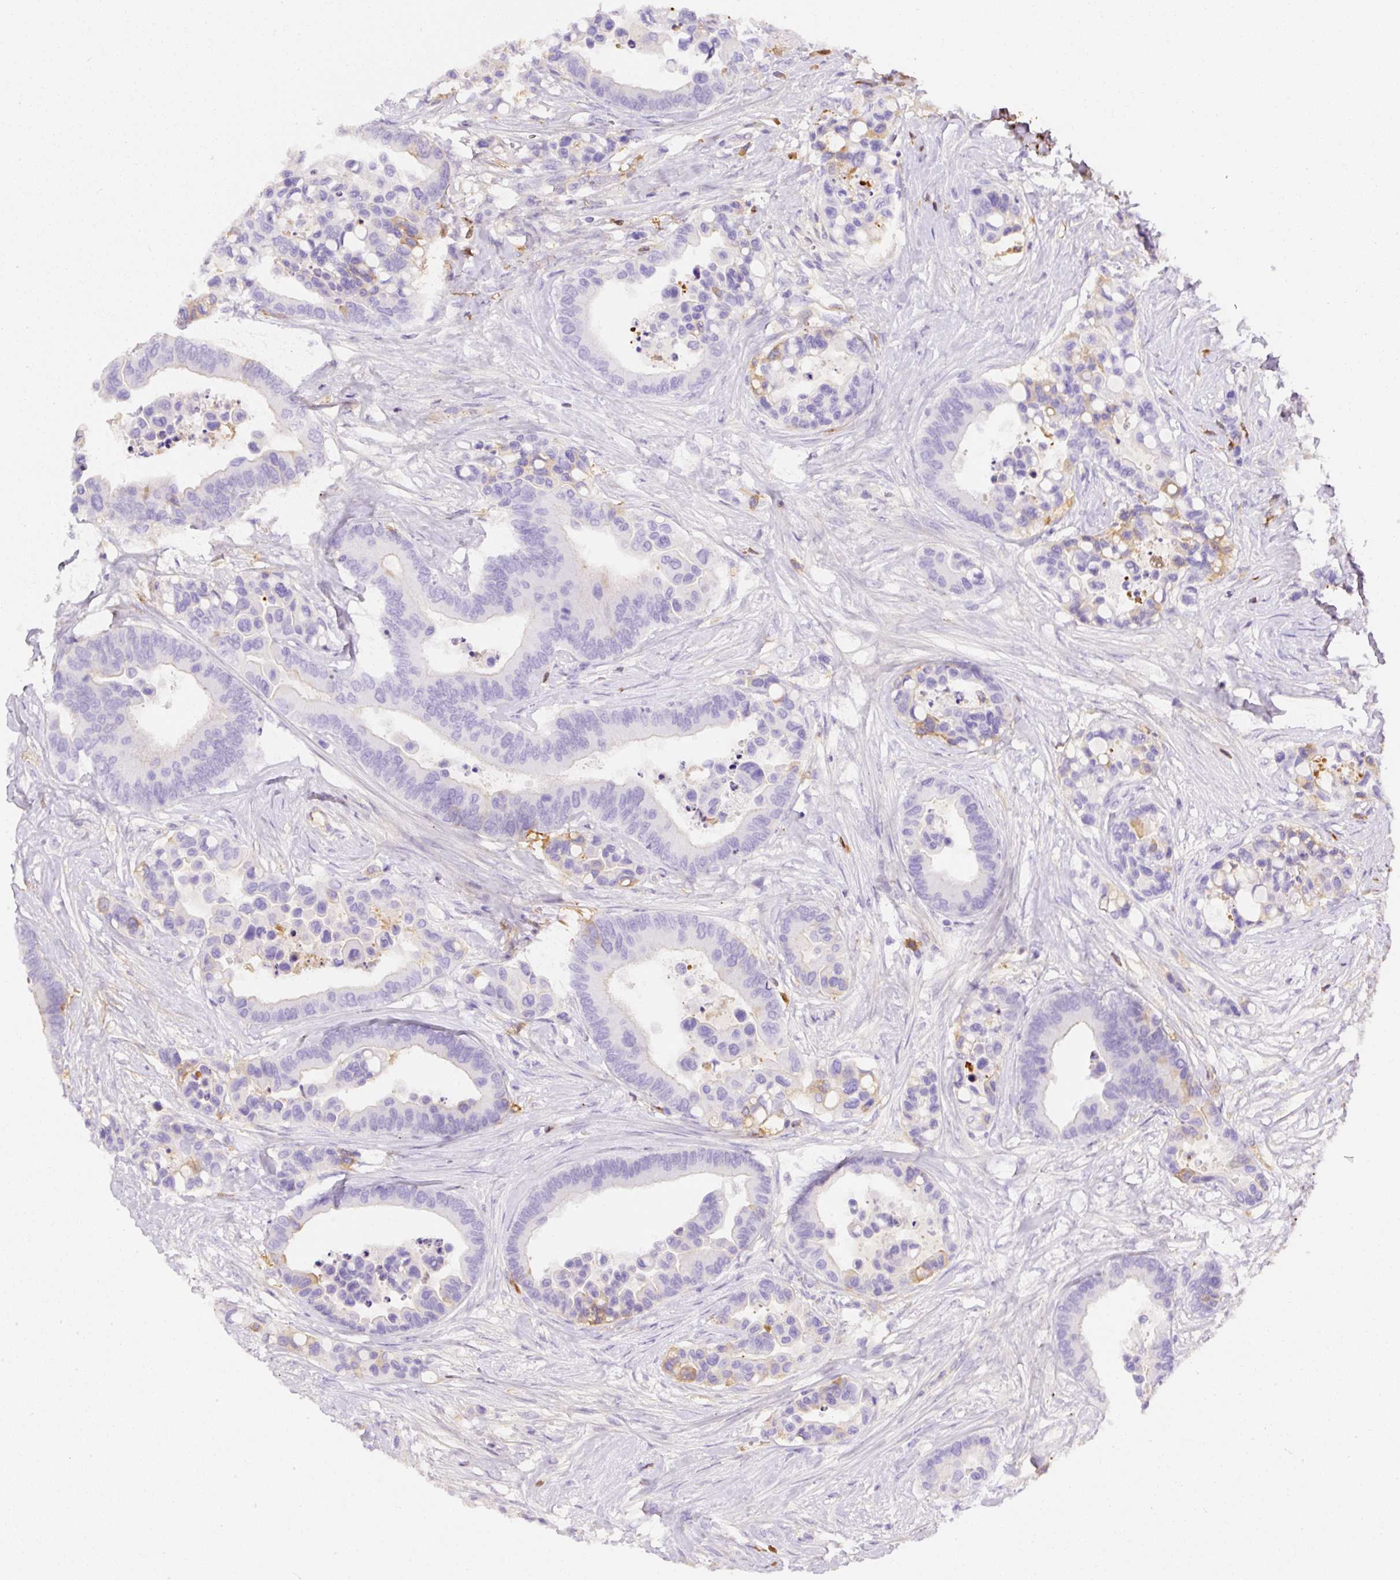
{"staining": {"intensity": "negative", "quantity": "none", "location": "none"}, "tissue": "colorectal cancer", "cell_type": "Tumor cells", "image_type": "cancer", "snomed": [{"axis": "morphology", "description": "Adenocarcinoma, NOS"}, {"axis": "topography", "description": "Colon"}], "caption": "Tumor cells show no significant protein expression in adenocarcinoma (colorectal).", "gene": "APCS", "patient": {"sex": "male", "age": 82}}